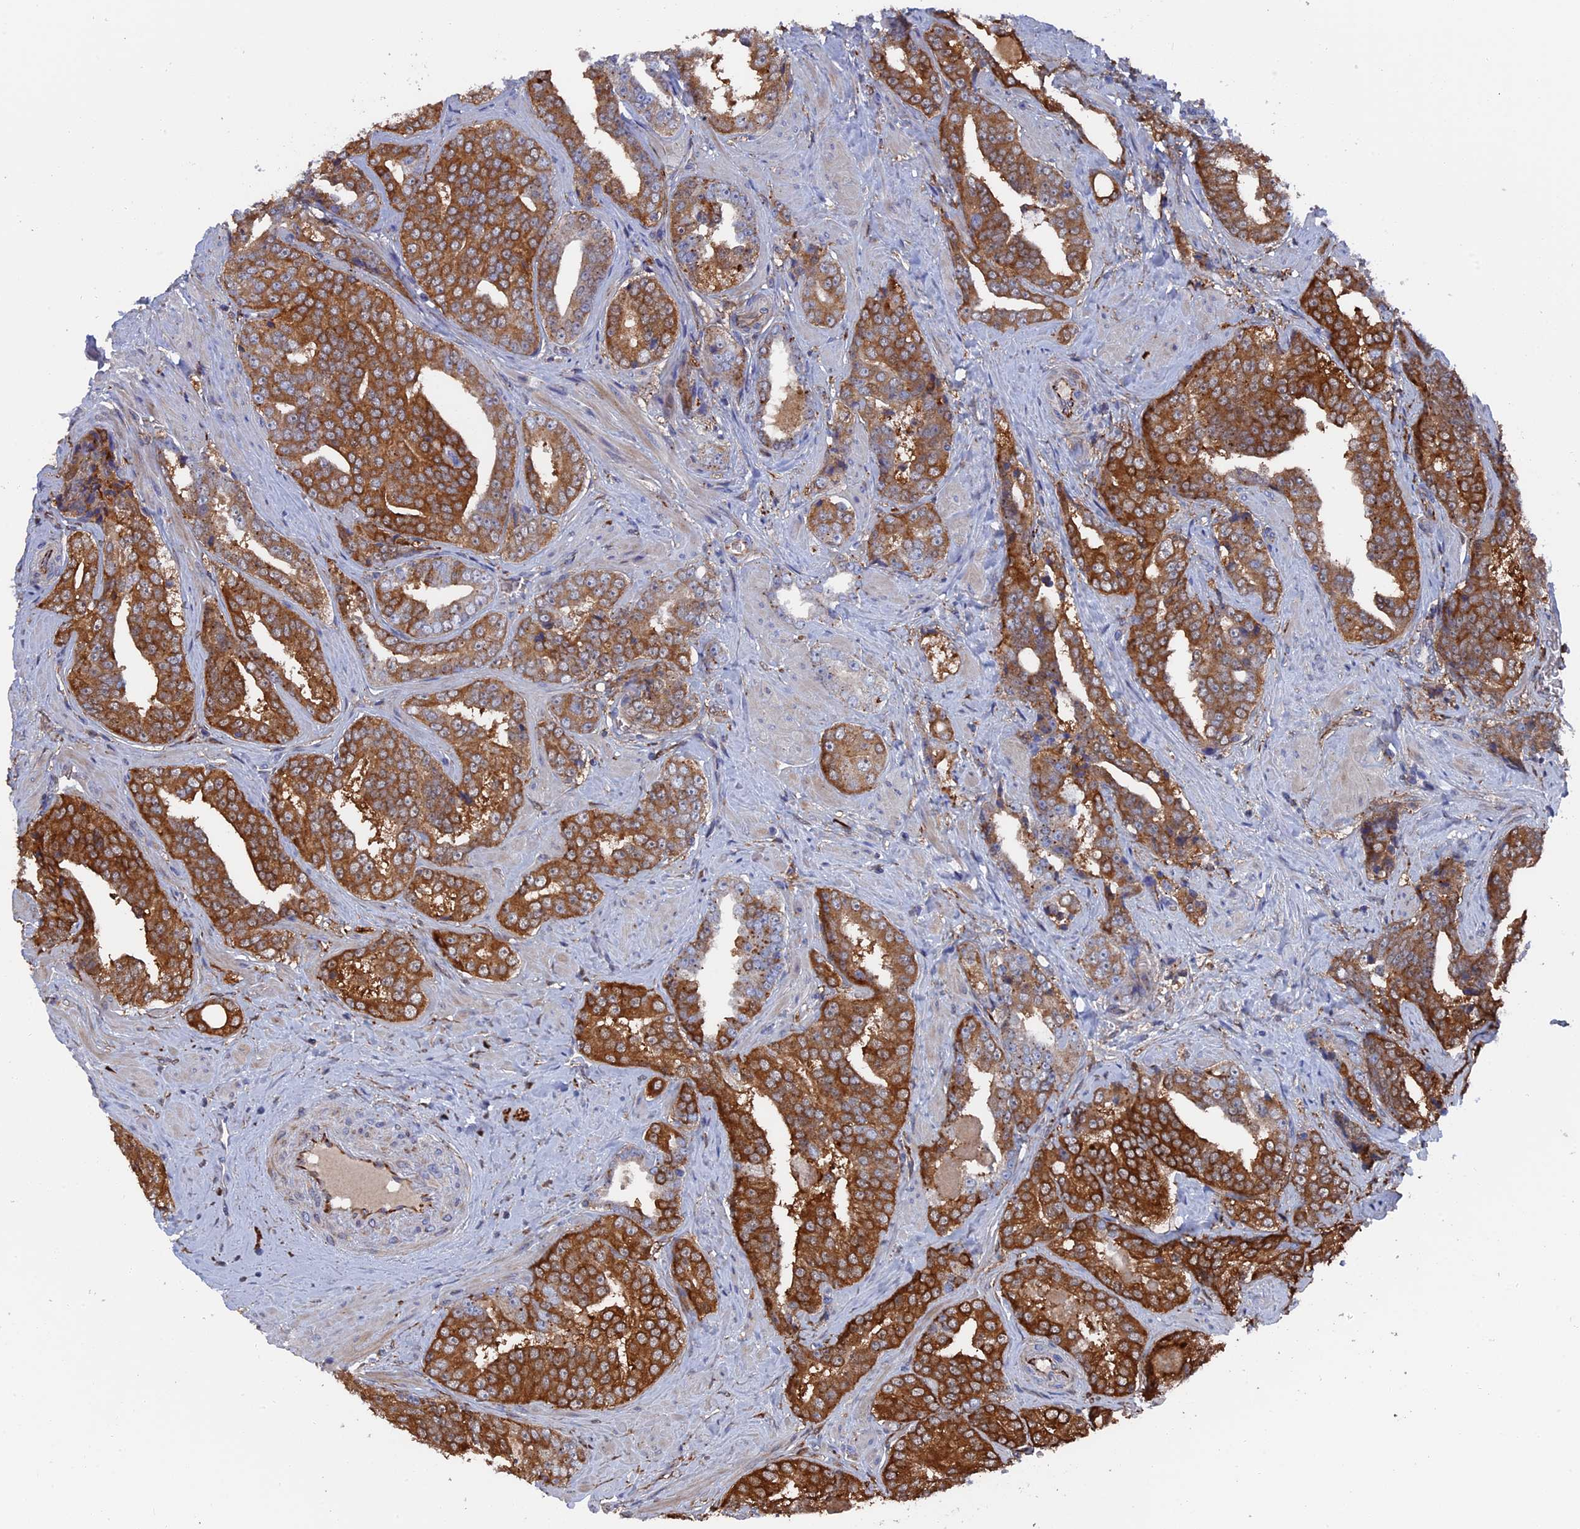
{"staining": {"intensity": "strong", "quantity": ">75%", "location": "cytoplasmic/membranous"}, "tissue": "prostate cancer", "cell_type": "Tumor cells", "image_type": "cancer", "snomed": [{"axis": "morphology", "description": "Adenocarcinoma, High grade"}, {"axis": "topography", "description": "Prostate"}], "caption": "Immunohistochemistry micrograph of neoplastic tissue: prostate cancer (high-grade adenocarcinoma) stained using IHC demonstrates high levels of strong protein expression localized specifically in the cytoplasmic/membranous of tumor cells, appearing as a cytoplasmic/membranous brown color.", "gene": "SMG9", "patient": {"sex": "male", "age": 67}}